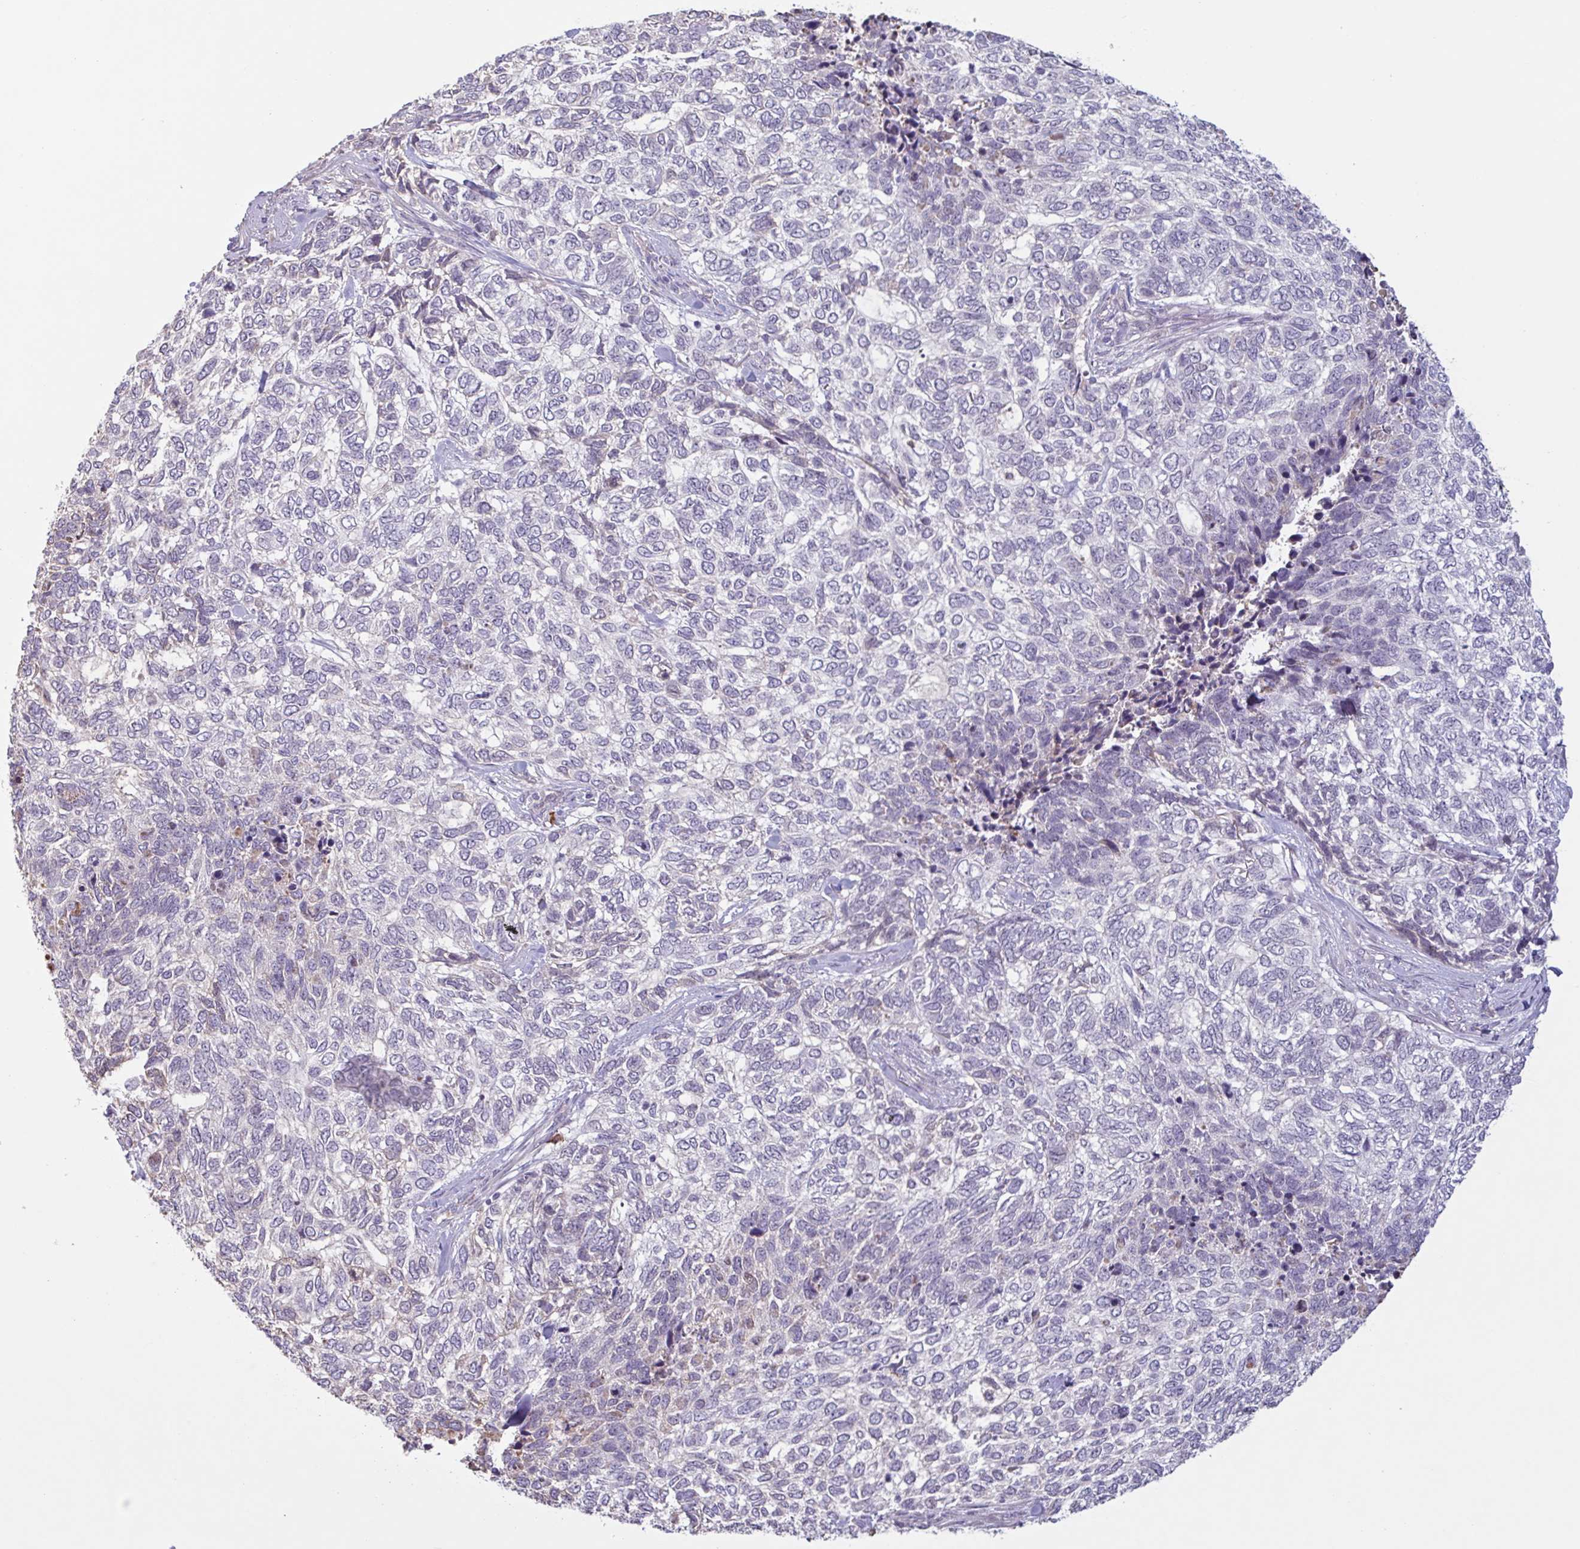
{"staining": {"intensity": "negative", "quantity": "none", "location": "none"}, "tissue": "skin cancer", "cell_type": "Tumor cells", "image_type": "cancer", "snomed": [{"axis": "morphology", "description": "Basal cell carcinoma"}, {"axis": "topography", "description": "Skin"}], "caption": "This is an immunohistochemistry (IHC) micrograph of skin cancer. There is no expression in tumor cells.", "gene": "TAF1D", "patient": {"sex": "female", "age": 65}}